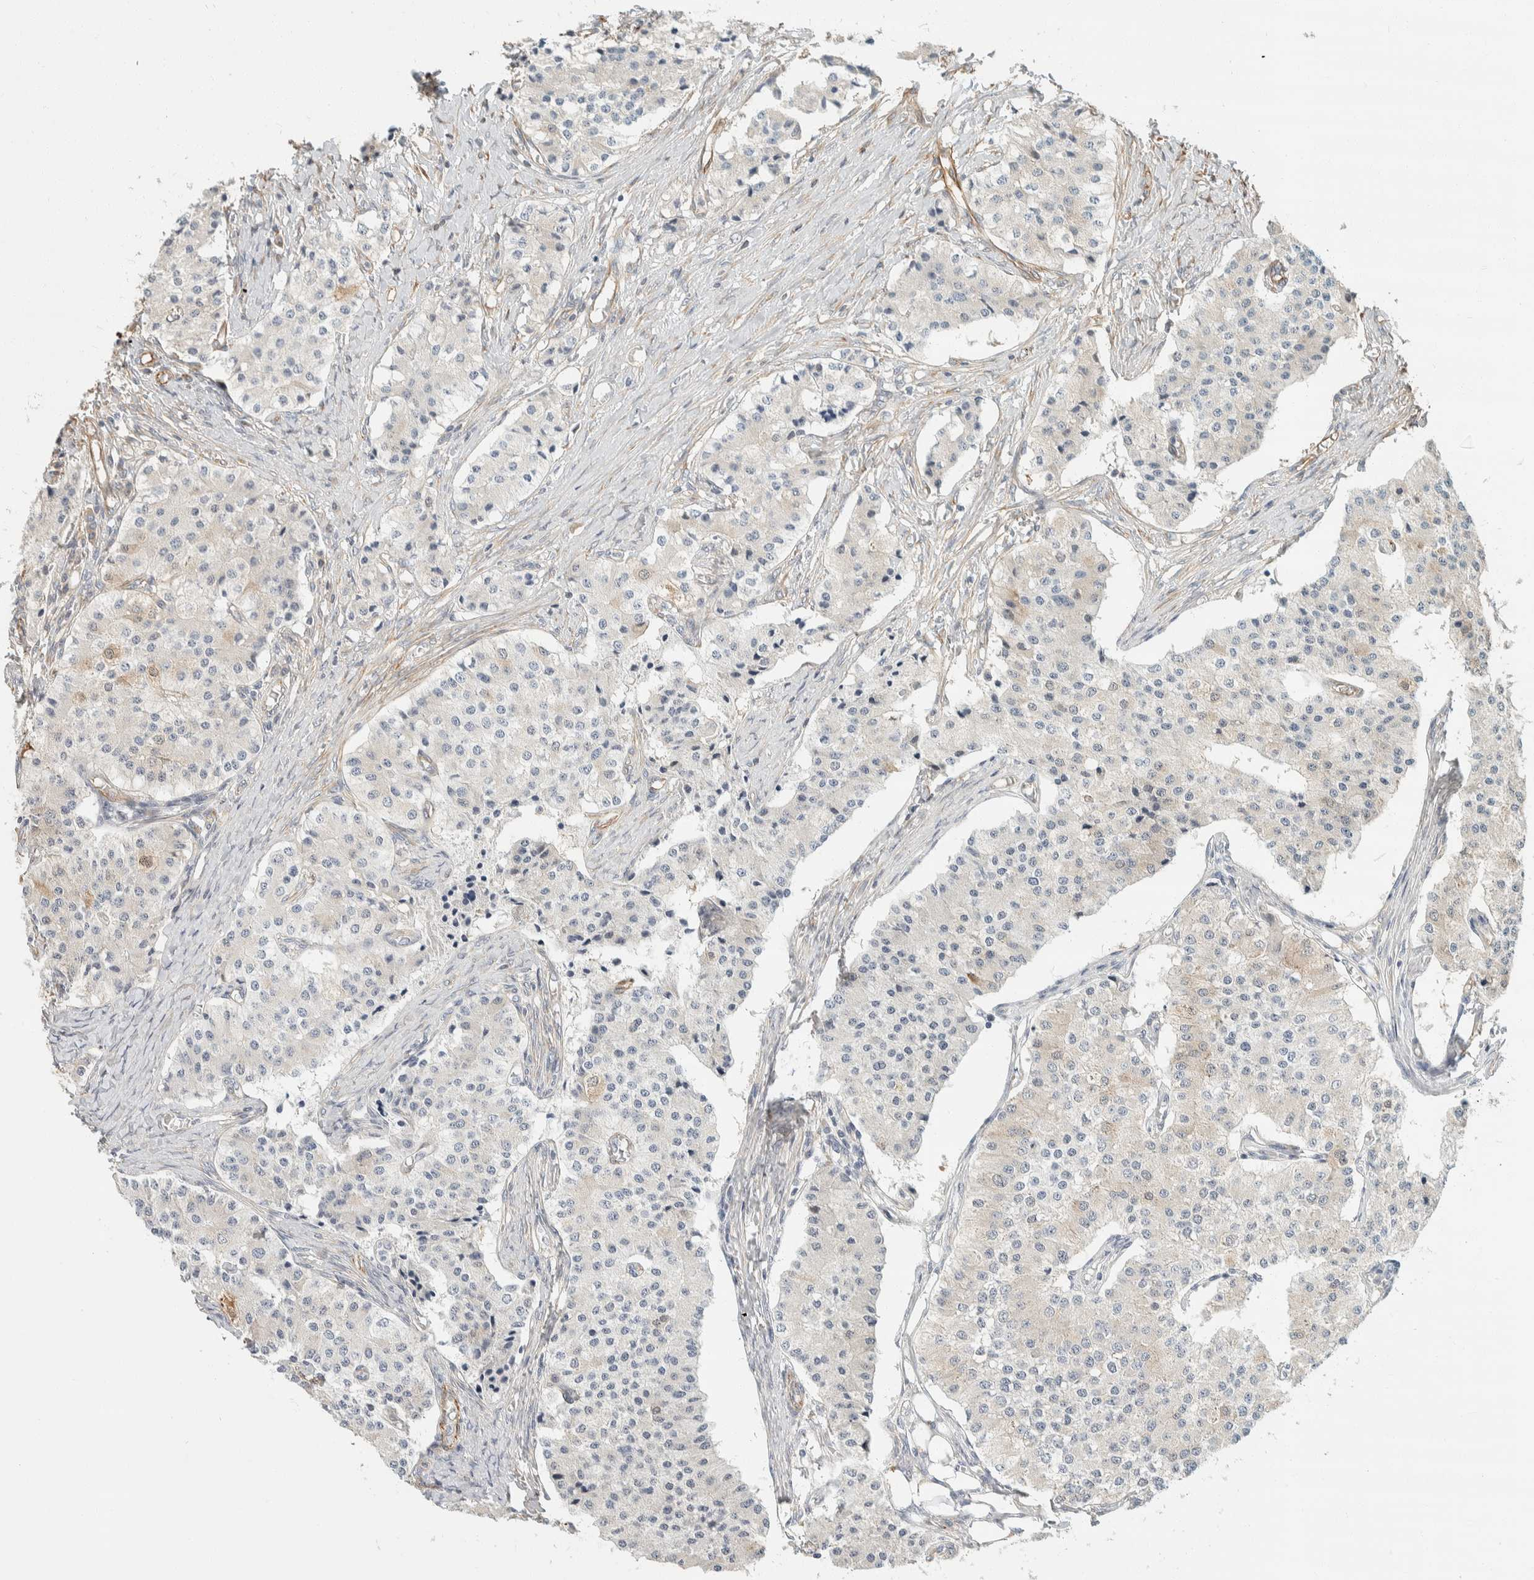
{"staining": {"intensity": "negative", "quantity": "none", "location": "none"}, "tissue": "carcinoid", "cell_type": "Tumor cells", "image_type": "cancer", "snomed": [{"axis": "morphology", "description": "Carcinoid, malignant, NOS"}, {"axis": "topography", "description": "Colon"}], "caption": "An immunohistochemistry (IHC) image of carcinoid (malignant) is shown. There is no staining in tumor cells of carcinoid (malignant).", "gene": "CDR2", "patient": {"sex": "female", "age": 52}}